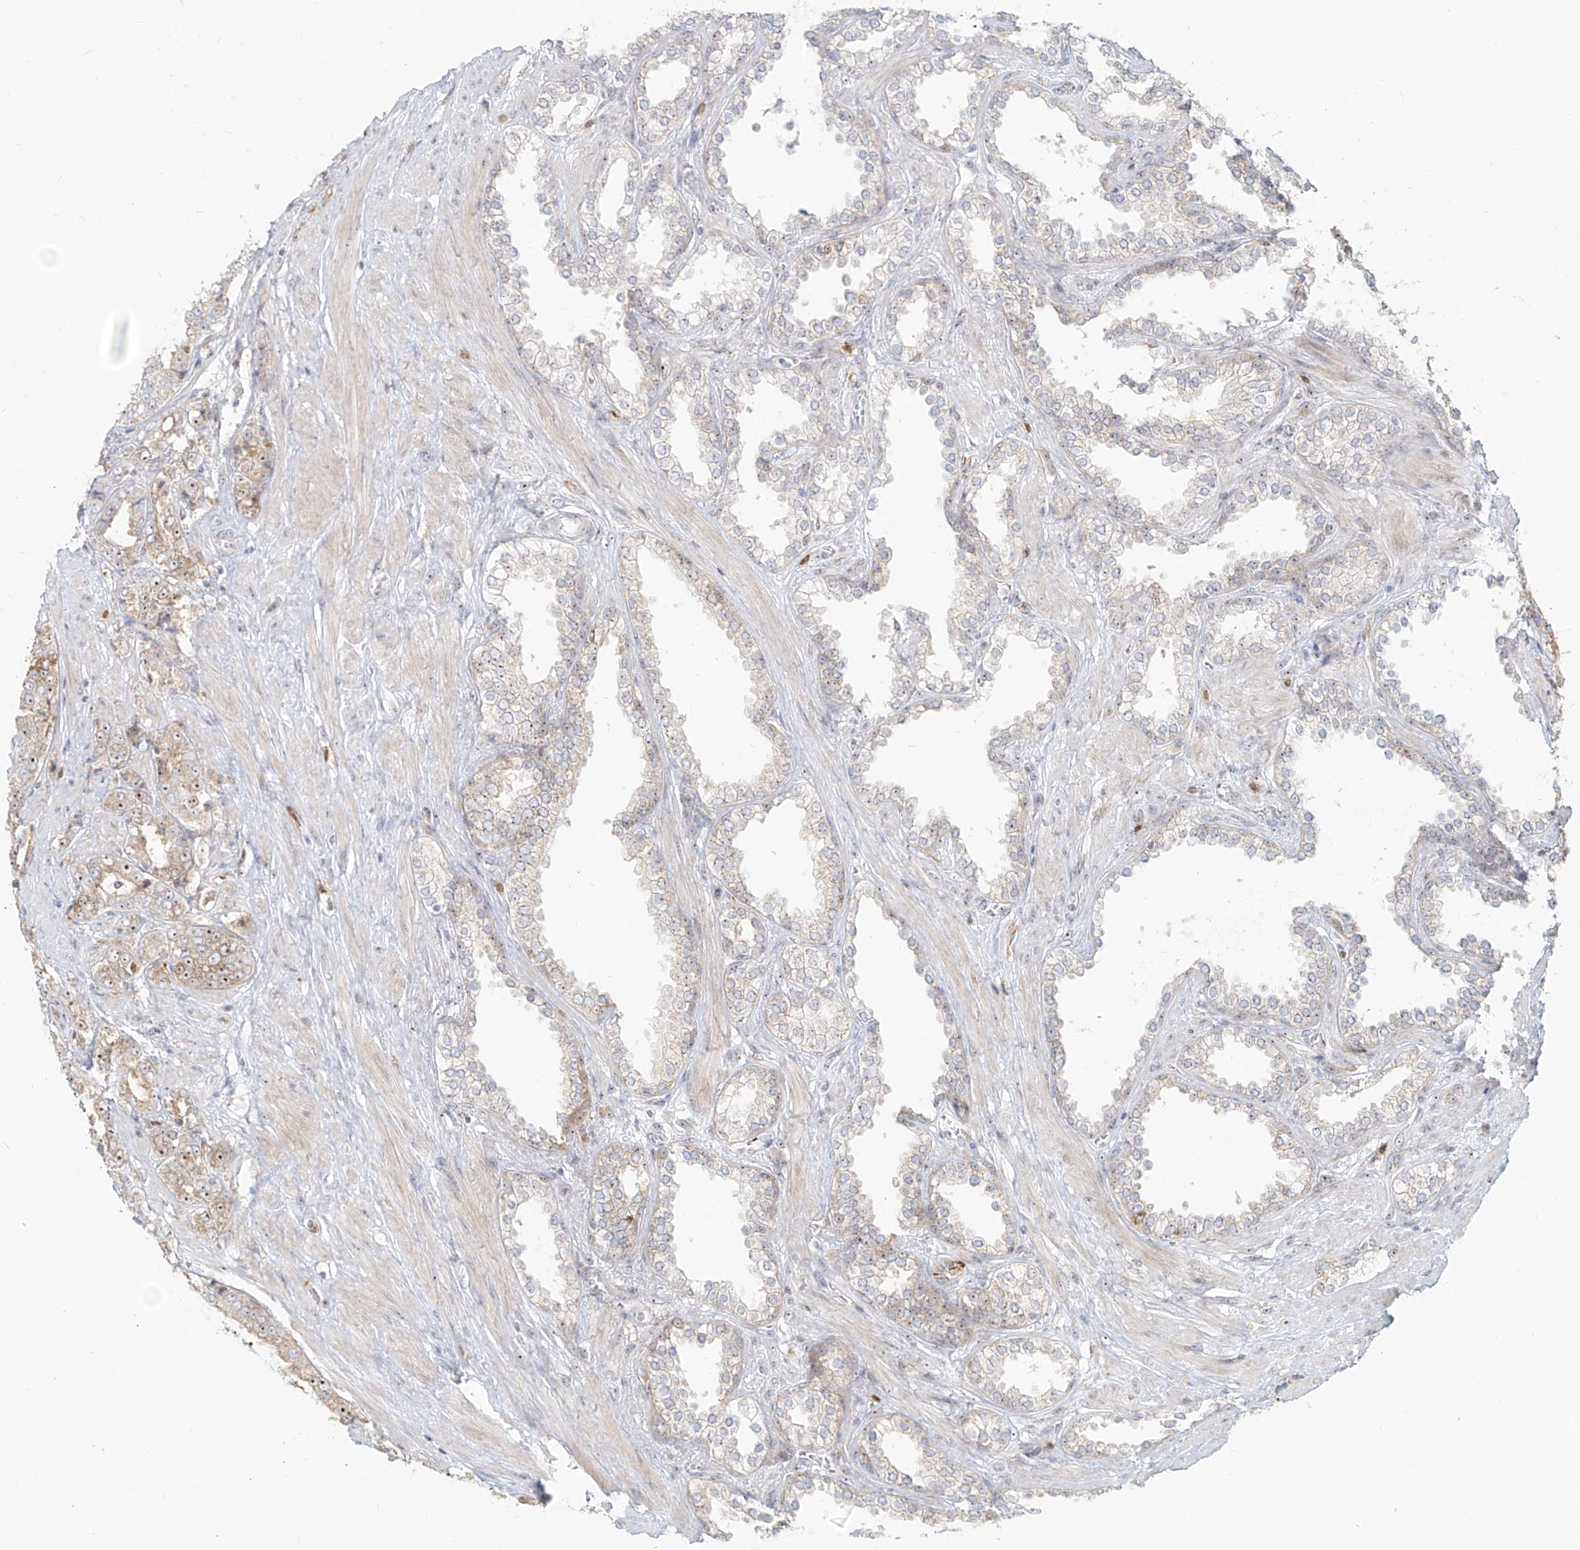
{"staining": {"intensity": "moderate", "quantity": ">75%", "location": "cytoplasmic/membranous,nuclear"}, "tissue": "prostate cancer", "cell_type": "Tumor cells", "image_type": "cancer", "snomed": [{"axis": "morphology", "description": "Adenocarcinoma, High grade"}, {"axis": "topography", "description": "Prostate"}], "caption": "Protein expression analysis of human prostate cancer (high-grade adenocarcinoma) reveals moderate cytoplasmic/membranous and nuclear expression in about >75% of tumor cells. (Stains: DAB (3,3'-diaminobenzidine) in brown, nuclei in blue, Microscopy: brightfield microscopy at high magnification).", "gene": "BYSL", "patient": {"sex": "male", "age": 61}}